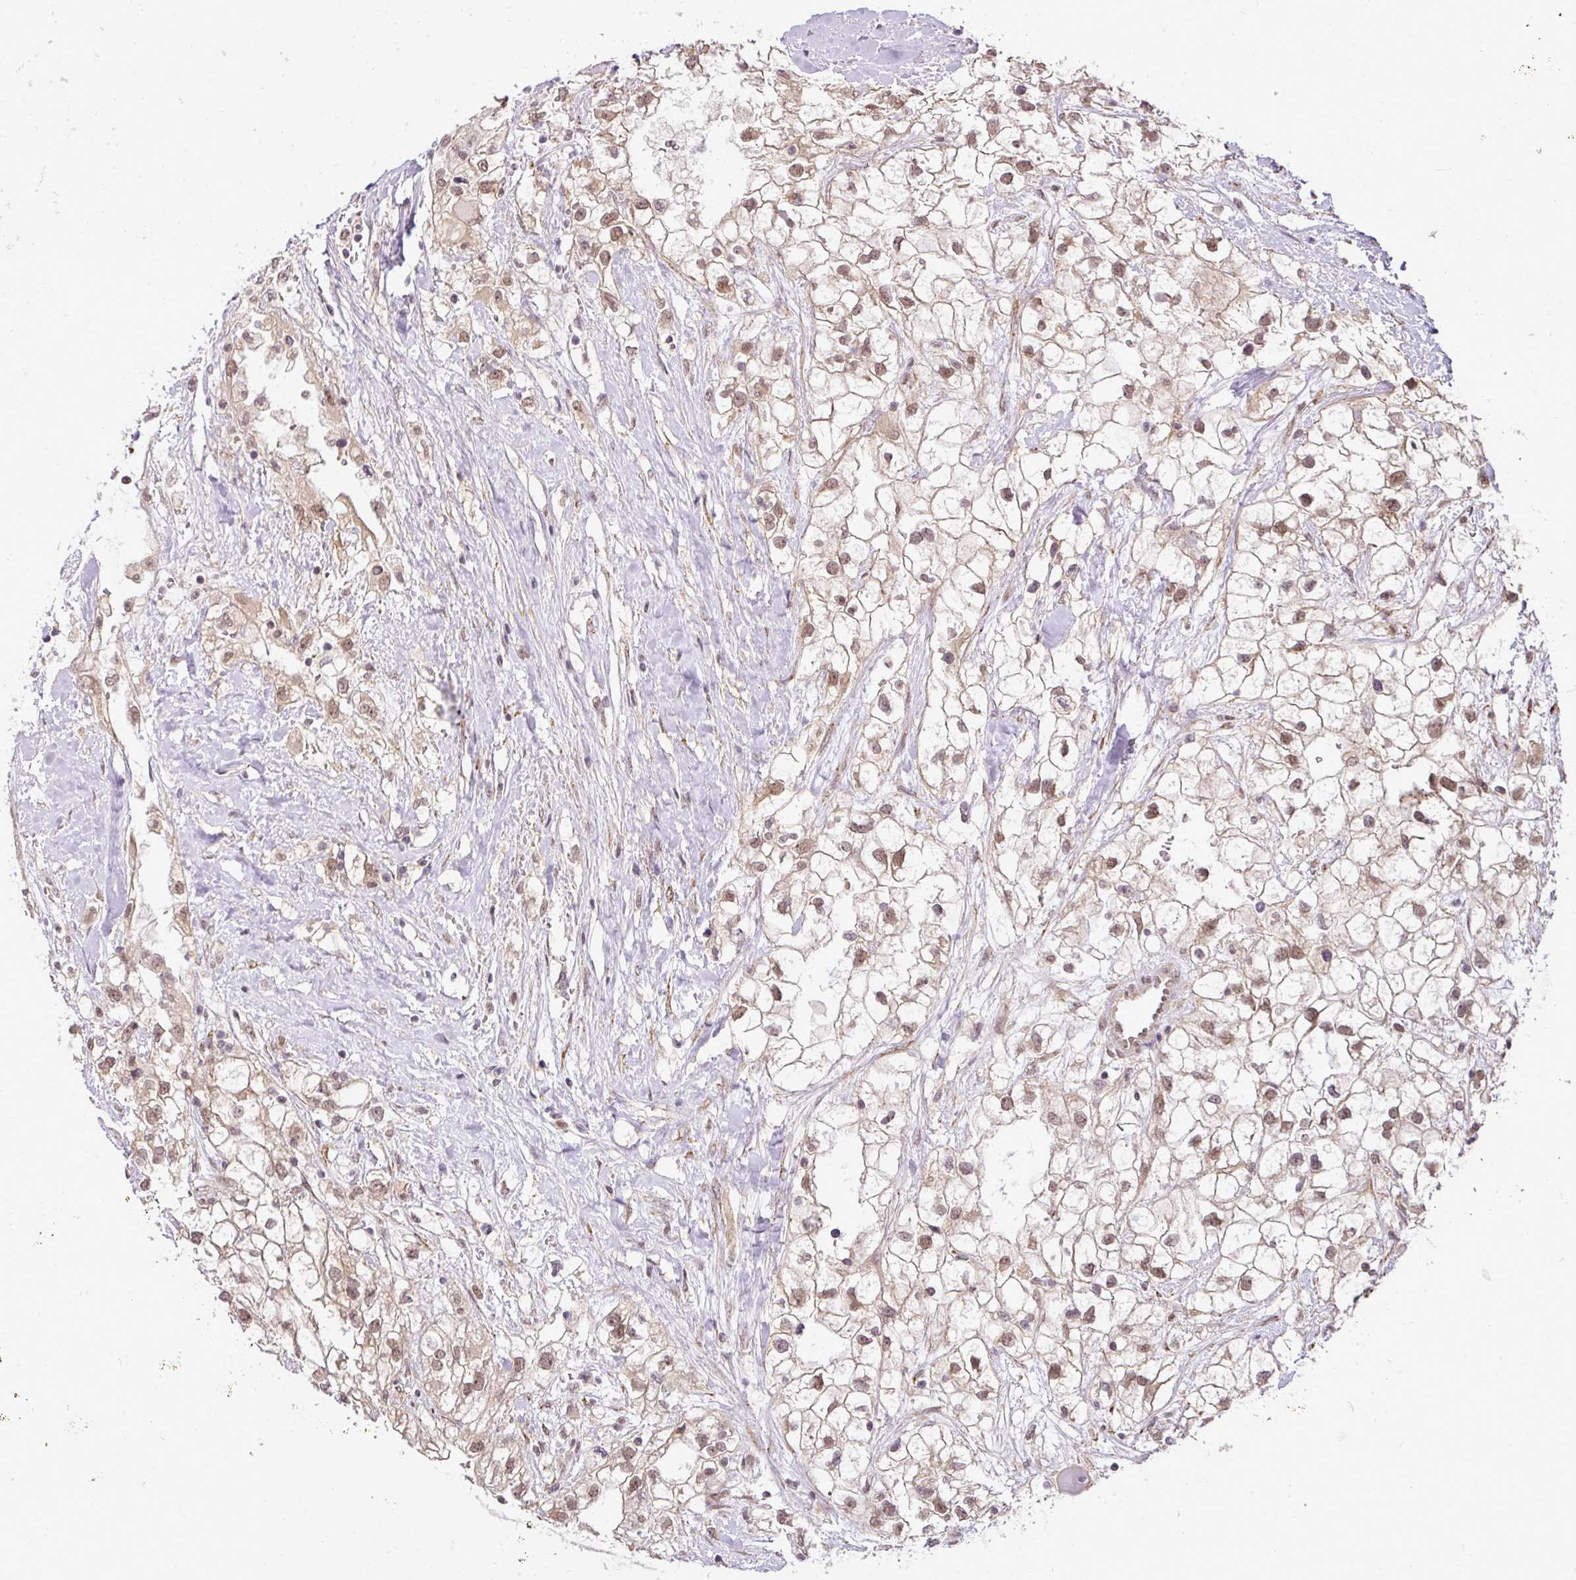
{"staining": {"intensity": "moderate", "quantity": ">75%", "location": "nuclear"}, "tissue": "renal cancer", "cell_type": "Tumor cells", "image_type": "cancer", "snomed": [{"axis": "morphology", "description": "Adenocarcinoma, NOS"}, {"axis": "topography", "description": "Kidney"}], "caption": "Renal adenocarcinoma stained with a brown dye reveals moderate nuclear positive positivity in approximately >75% of tumor cells.", "gene": "C1orf226", "patient": {"sex": "male", "age": 59}}